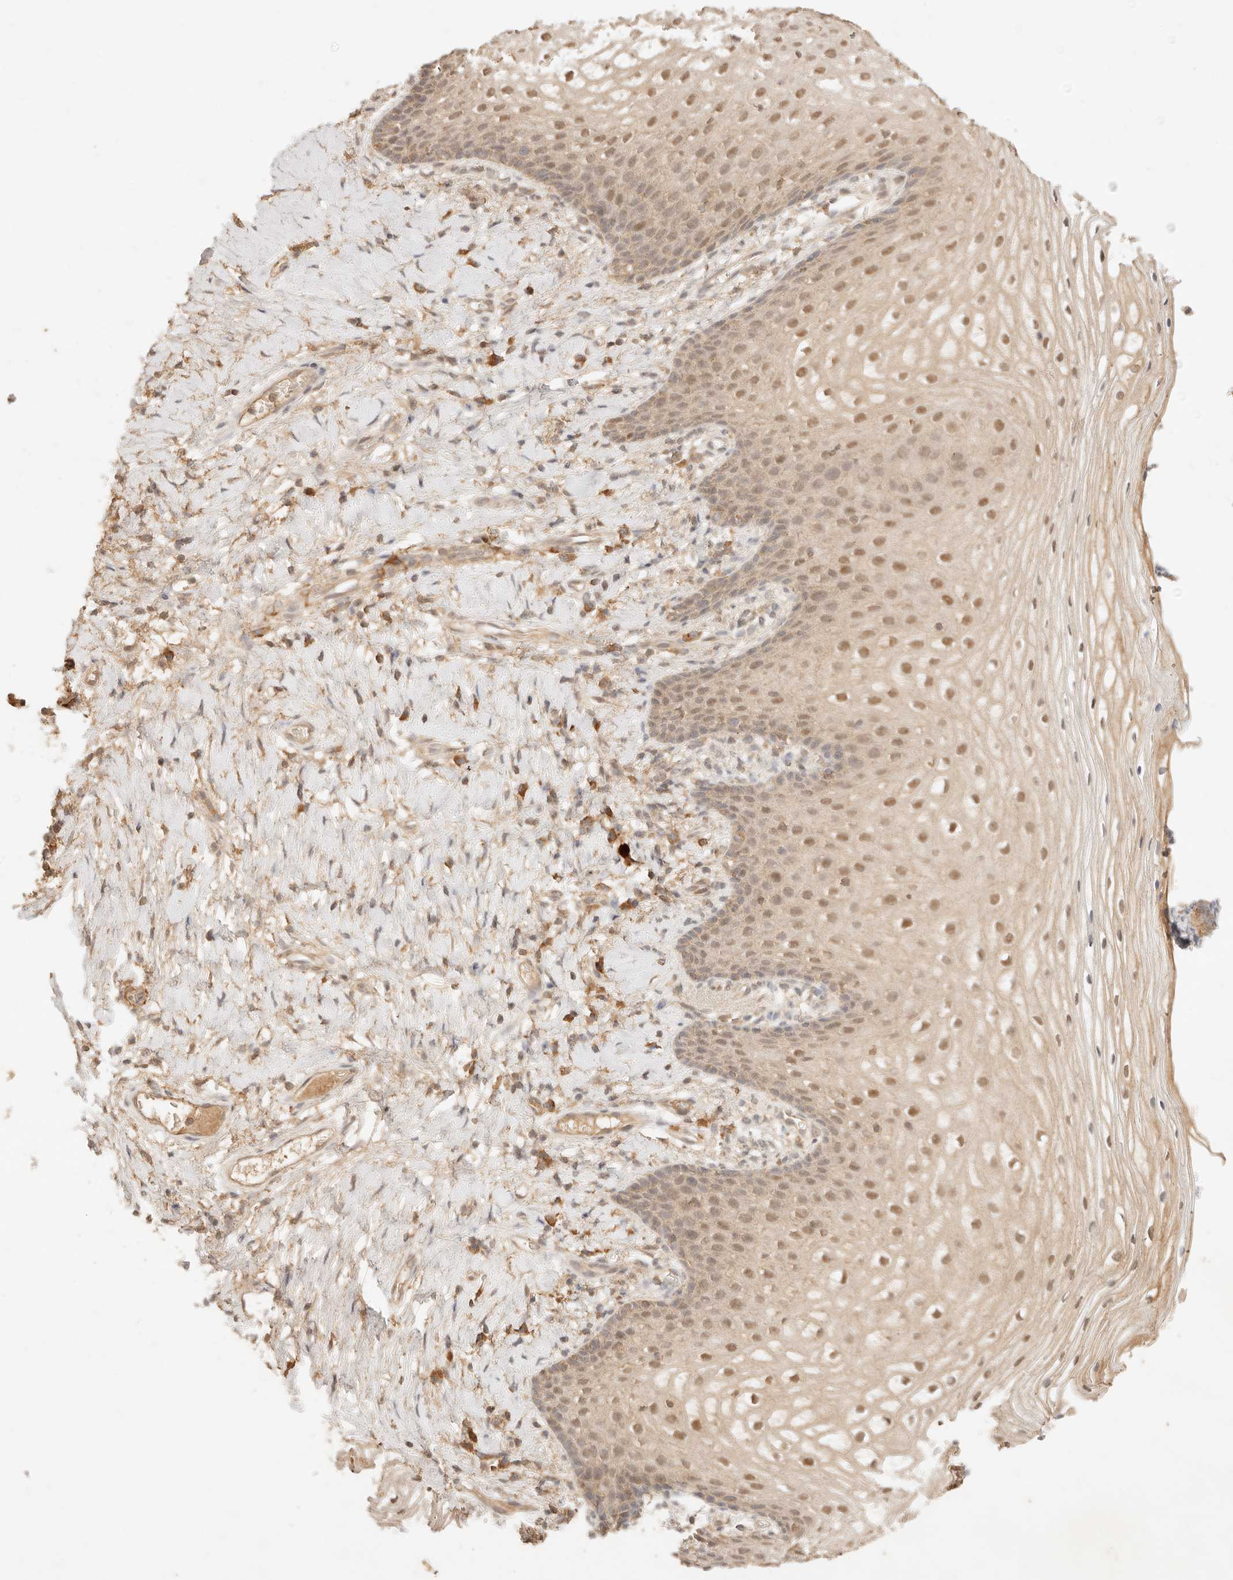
{"staining": {"intensity": "moderate", "quantity": "25%-75%", "location": "cytoplasmic/membranous,nuclear"}, "tissue": "vagina", "cell_type": "Squamous epithelial cells", "image_type": "normal", "snomed": [{"axis": "morphology", "description": "Normal tissue, NOS"}, {"axis": "topography", "description": "Vagina"}], "caption": "Immunohistochemical staining of unremarkable vagina displays medium levels of moderate cytoplasmic/membranous,nuclear expression in about 25%-75% of squamous epithelial cells. Ihc stains the protein in brown and the nuclei are stained blue.", "gene": "TRIM11", "patient": {"sex": "female", "age": 60}}